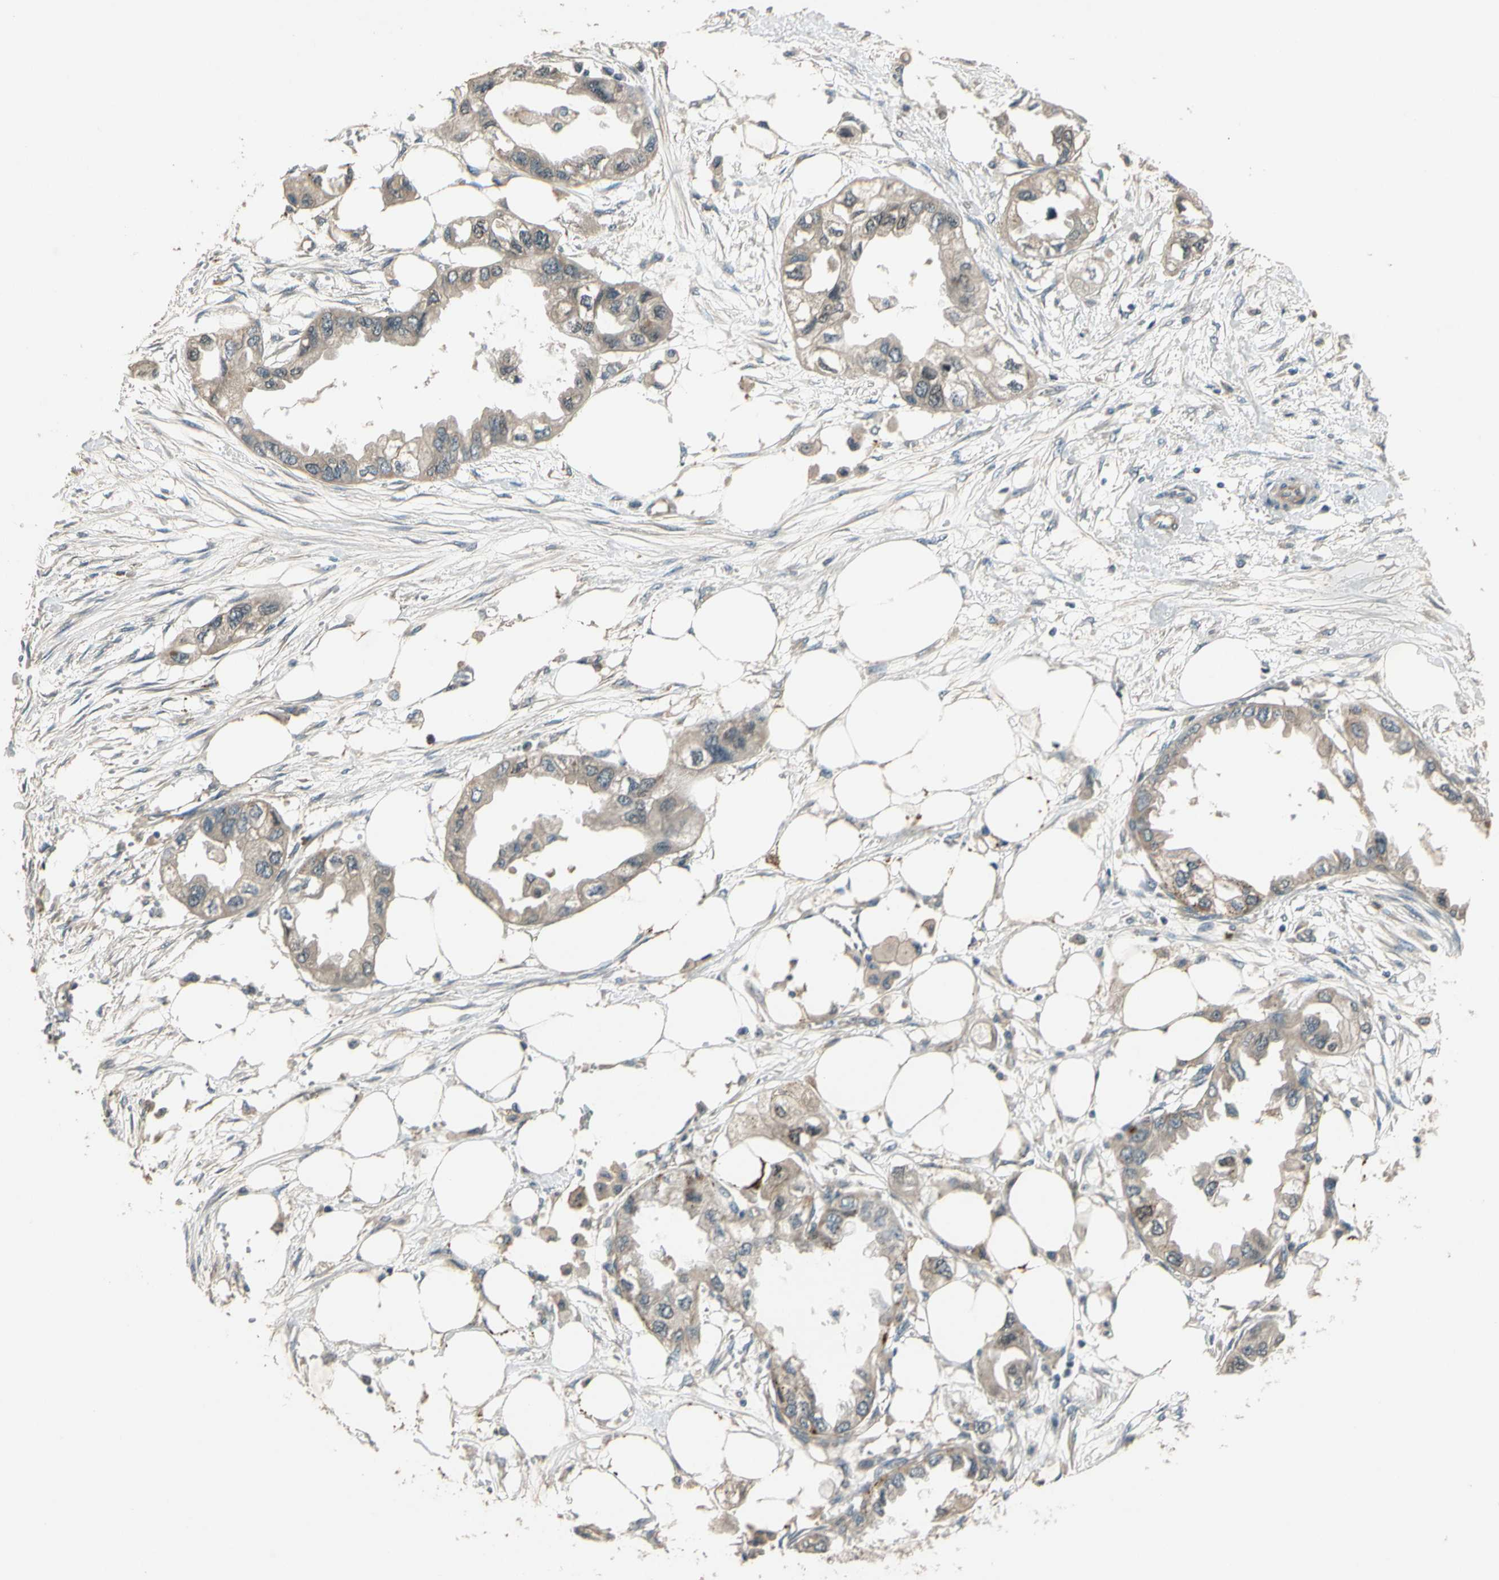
{"staining": {"intensity": "weak", "quantity": "25%-75%", "location": "cytoplasmic/membranous"}, "tissue": "endometrial cancer", "cell_type": "Tumor cells", "image_type": "cancer", "snomed": [{"axis": "morphology", "description": "Adenocarcinoma, NOS"}, {"axis": "topography", "description": "Endometrium"}], "caption": "Endometrial cancer (adenocarcinoma) was stained to show a protein in brown. There is low levels of weak cytoplasmic/membranous positivity in approximately 25%-75% of tumor cells.", "gene": "ALKBH3", "patient": {"sex": "female", "age": 67}}